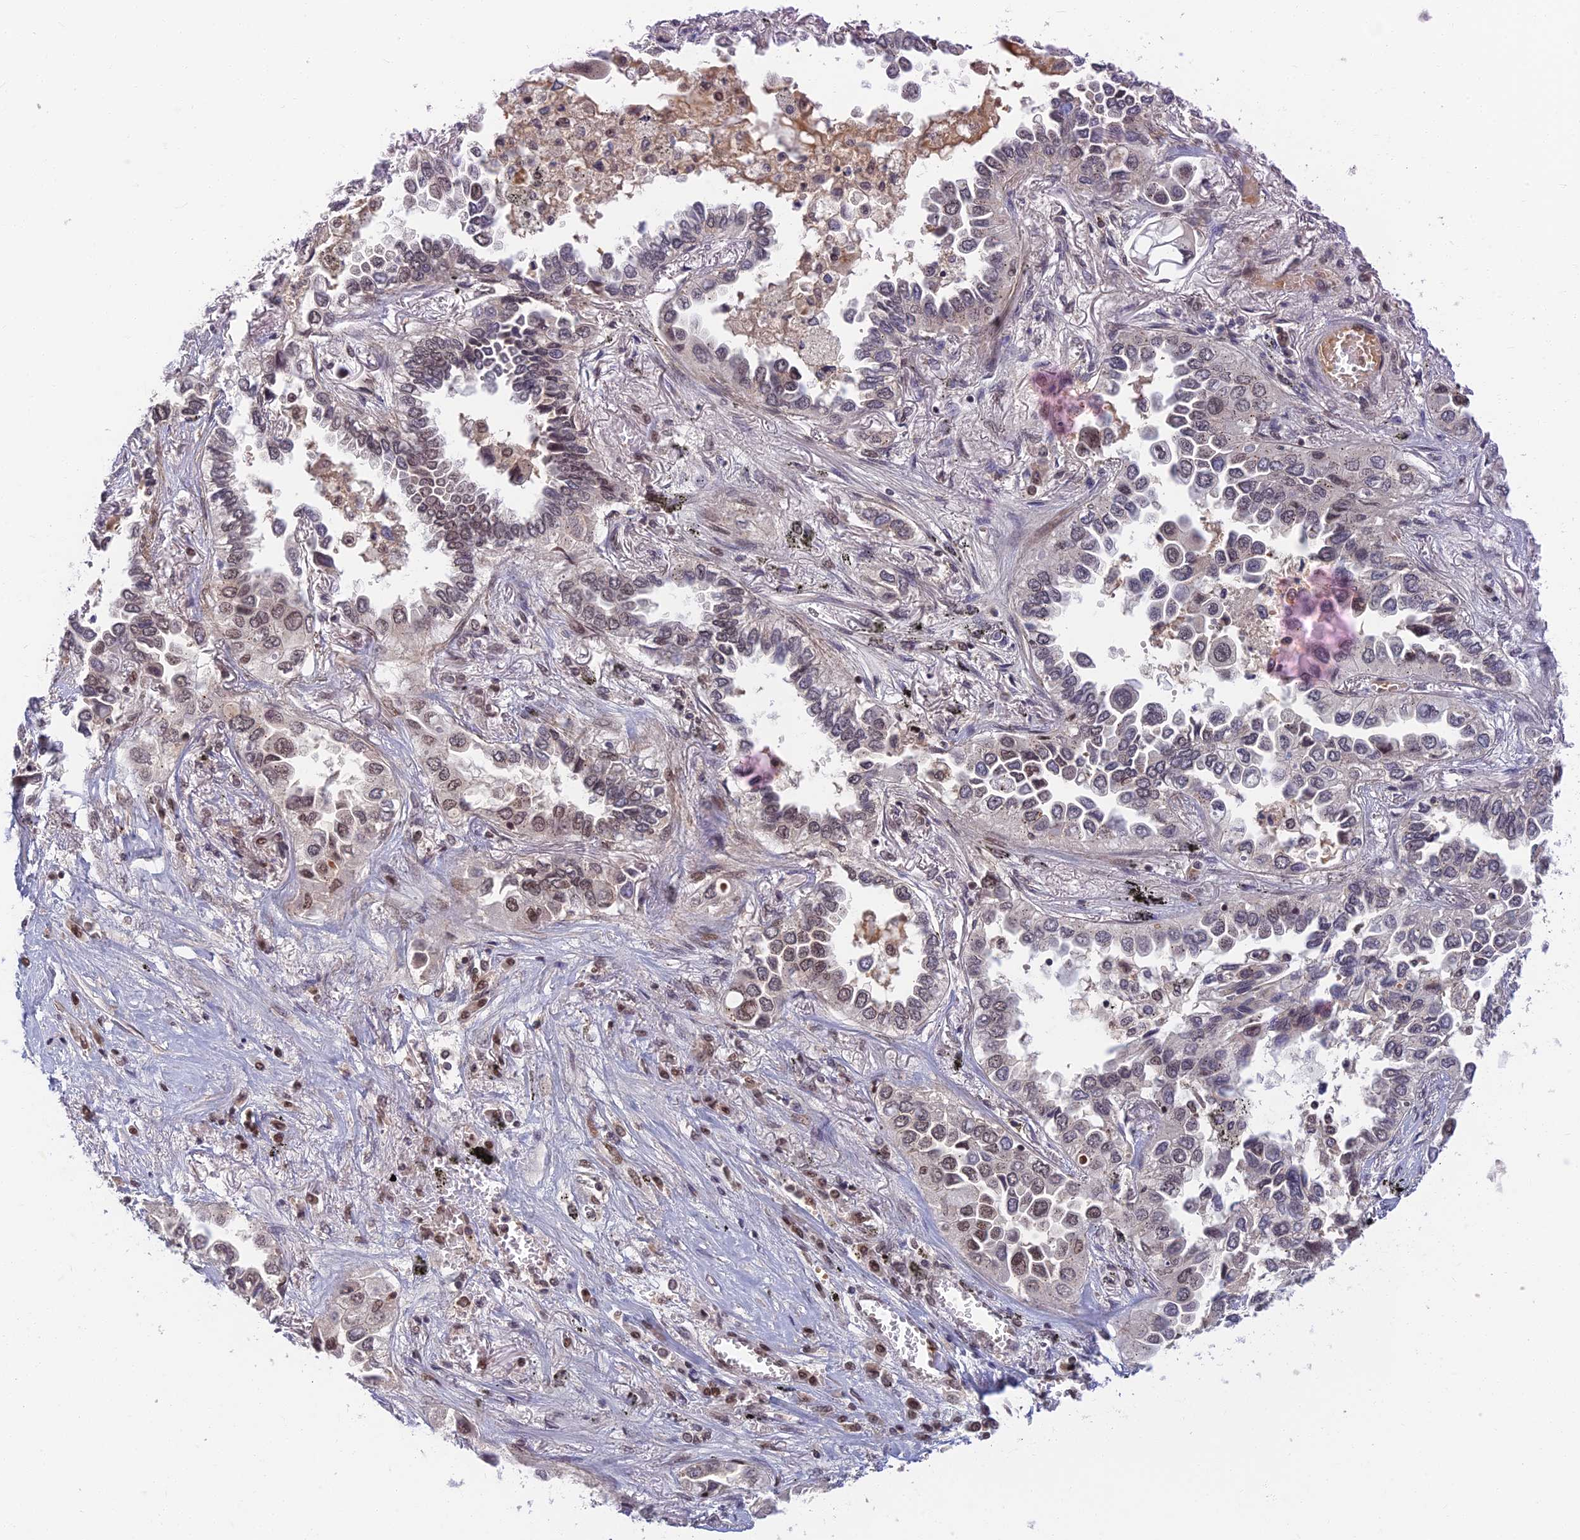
{"staining": {"intensity": "weak", "quantity": "<25%", "location": "nuclear"}, "tissue": "lung cancer", "cell_type": "Tumor cells", "image_type": "cancer", "snomed": [{"axis": "morphology", "description": "Adenocarcinoma, NOS"}, {"axis": "topography", "description": "Lung"}], "caption": "Immunohistochemical staining of human lung adenocarcinoma exhibits no significant positivity in tumor cells.", "gene": "TCEA2", "patient": {"sex": "female", "age": 76}}